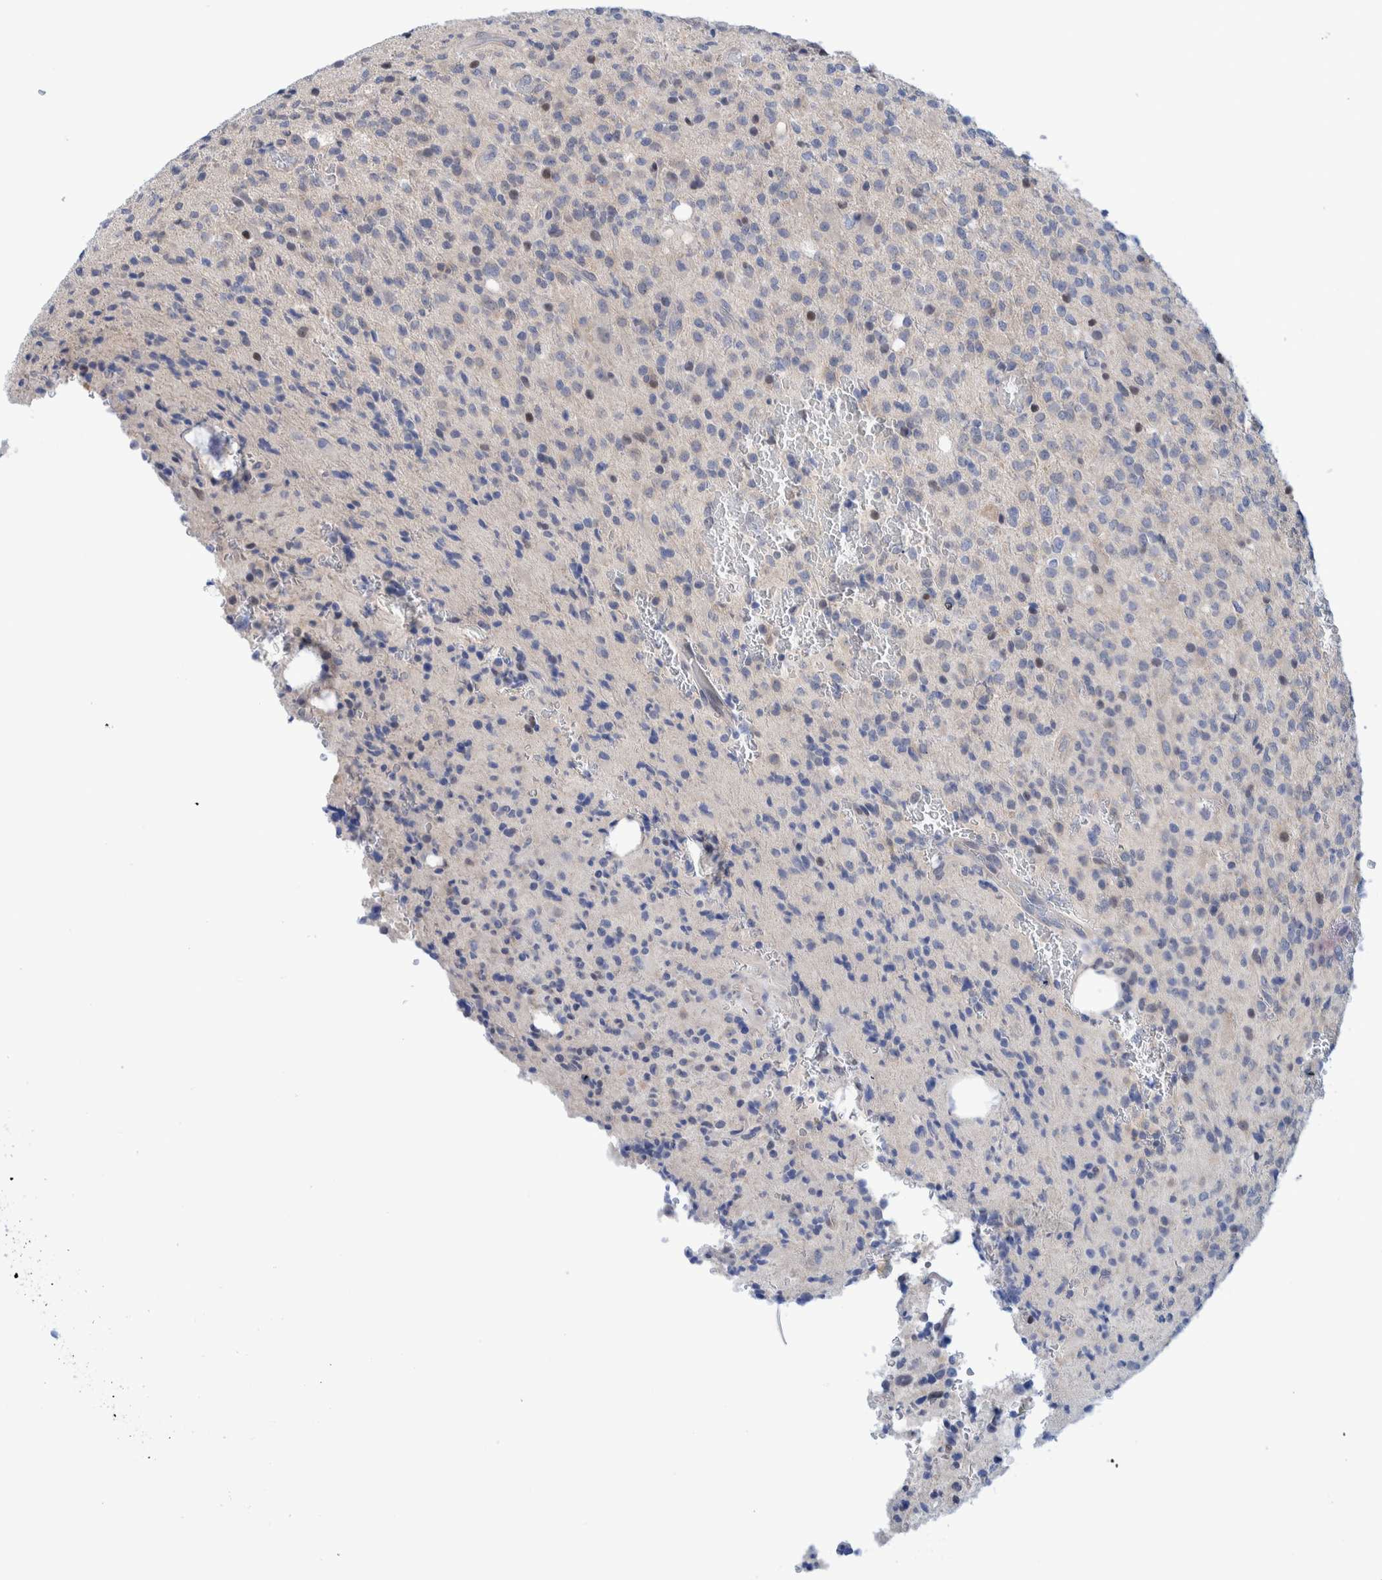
{"staining": {"intensity": "negative", "quantity": "none", "location": "none"}, "tissue": "glioma", "cell_type": "Tumor cells", "image_type": "cancer", "snomed": [{"axis": "morphology", "description": "Glioma, malignant, High grade"}, {"axis": "topography", "description": "Brain"}], "caption": "This is an IHC image of human high-grade glioma (malignant). There is no expression in tumor cells.", "gene": "PFAS", "patient": {"sex": "male", "age": 34}}